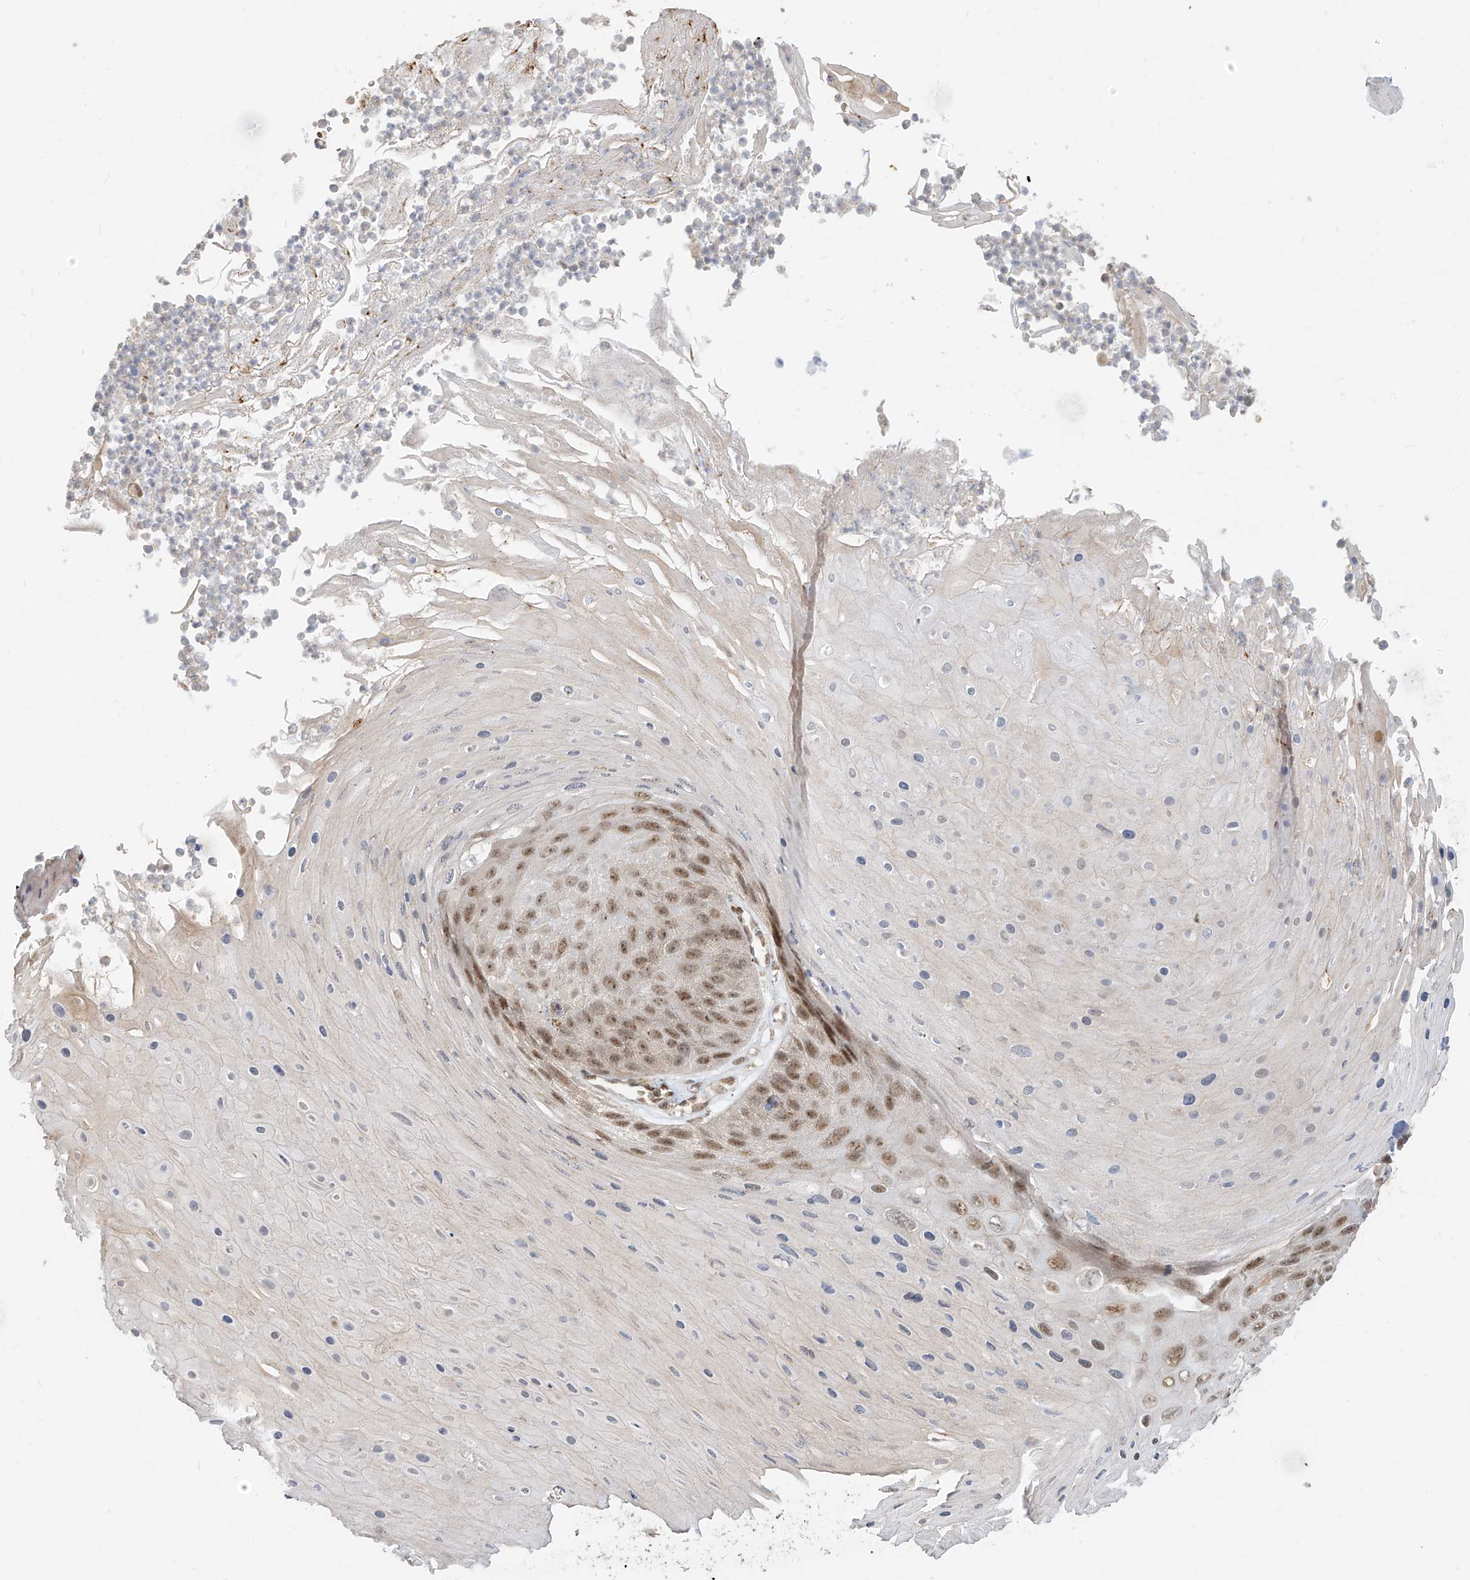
{"staining": {"intensity": "moderate", "quantity": ">75%", "location": "nuclear"}, "tissue": "skin cancer", "cell_type": "Tumor cells", "image_type": "cancer", "snomed": [{"axis": "morphology", "description": "Squamous cell carcinoma, NOS"}, {"axis": "topography", "description": "Skin"}], "caption": "DAB (3,3'-diaminobenzidine) immunohistochemical staining of human skin cancer reveals moderate nuclear protein positivity in about >75% of tumor cells.", "gene": "ZMYM2", "patient": {"sex": "female", "age": 88}}